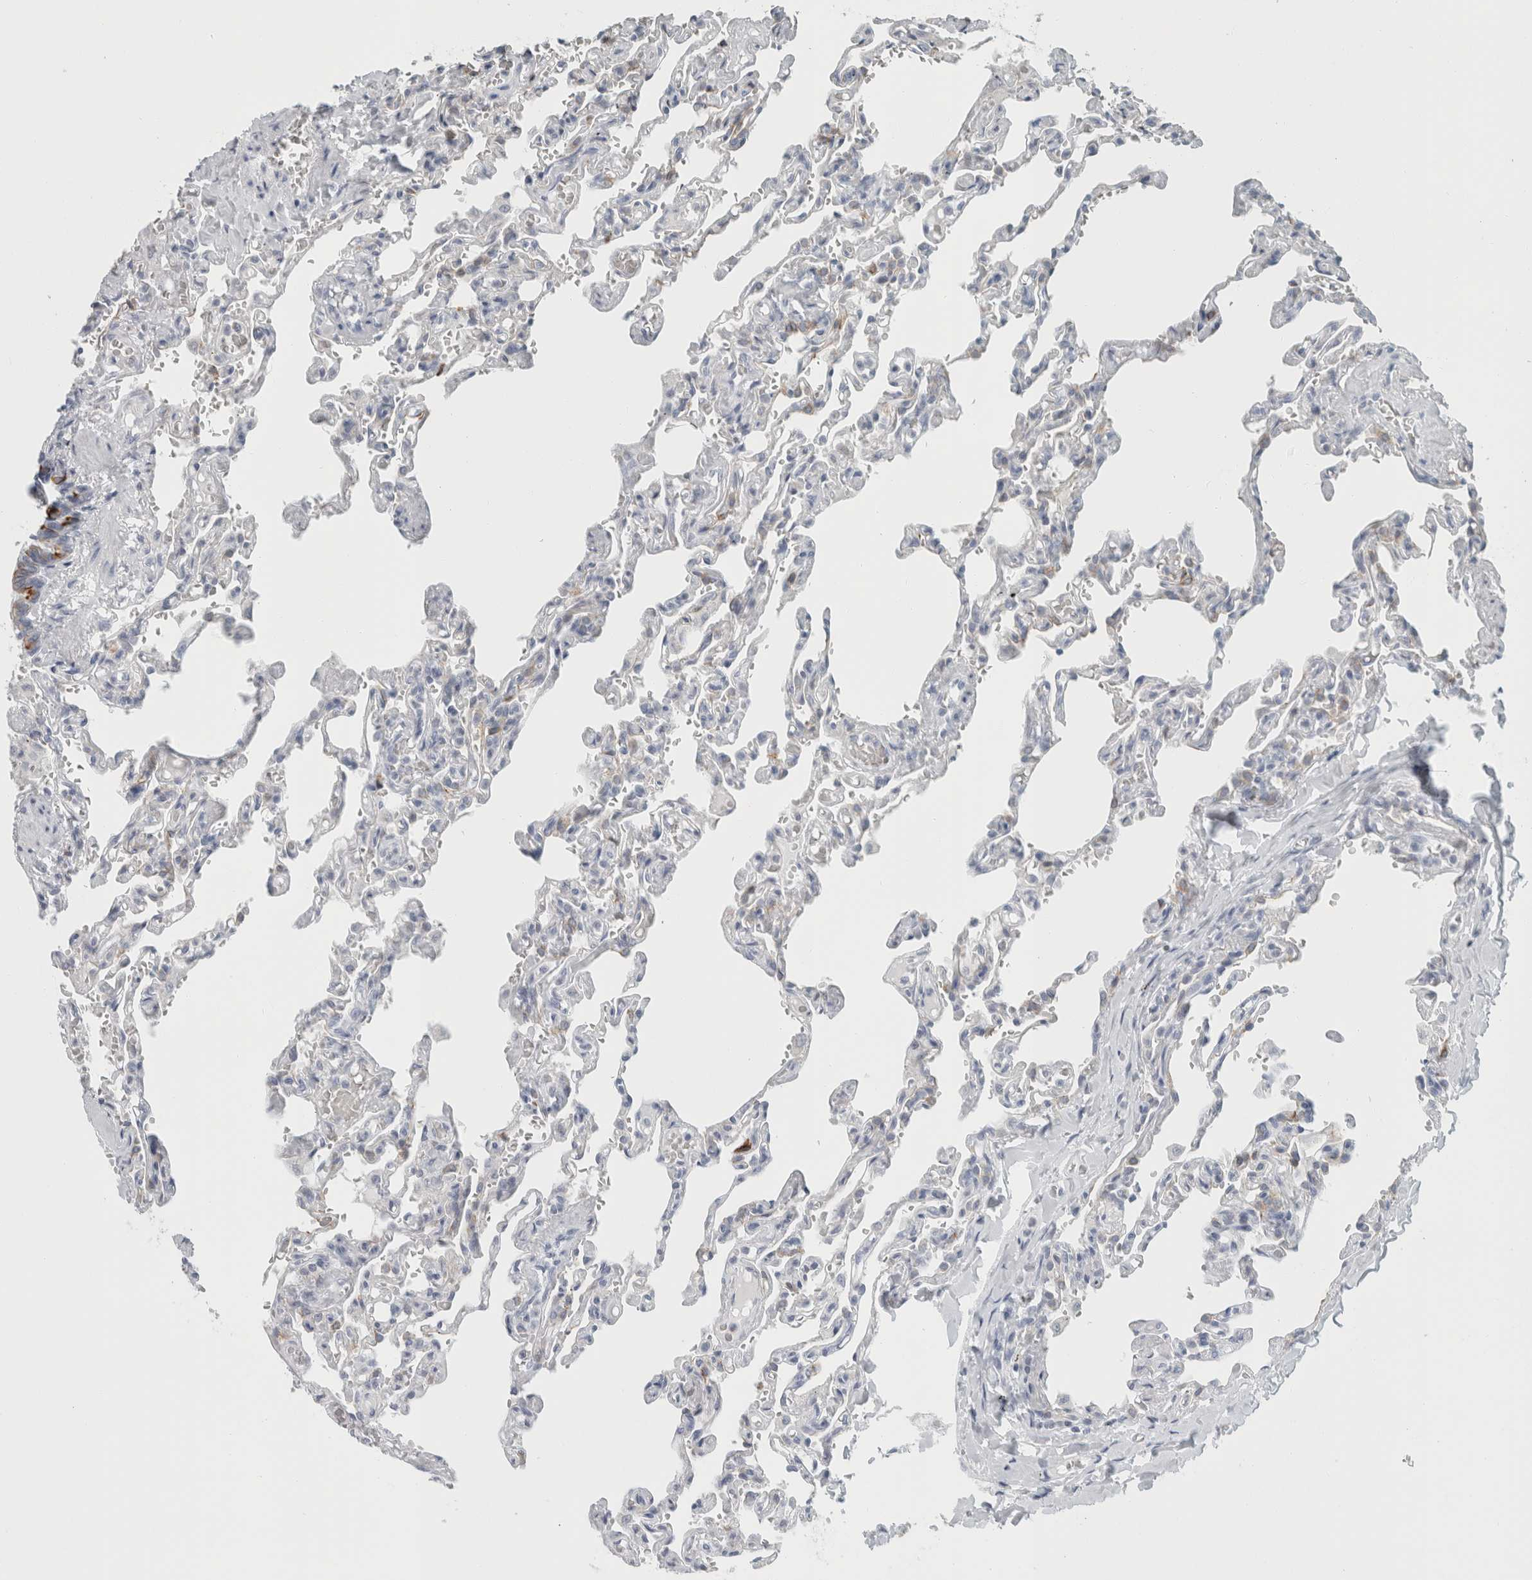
{"staining": {"intensity": "negative", "quantity": "none", "location": "none"}, "tissue": "lung", "cell_type": "Alveolar cells", "image_type": "normal", "snomed": [{"axis": "morphology", "description": "Normal tissue, NOS"}, {"axis": "topography", "description": "Lung"}], "caption": "Lung stained for a protein using immunohistochemistry (IHC) exhibits no expression alveolar cells.", "gene": "SLC28A3", "patient": {"sex": "male", "age": 21}}